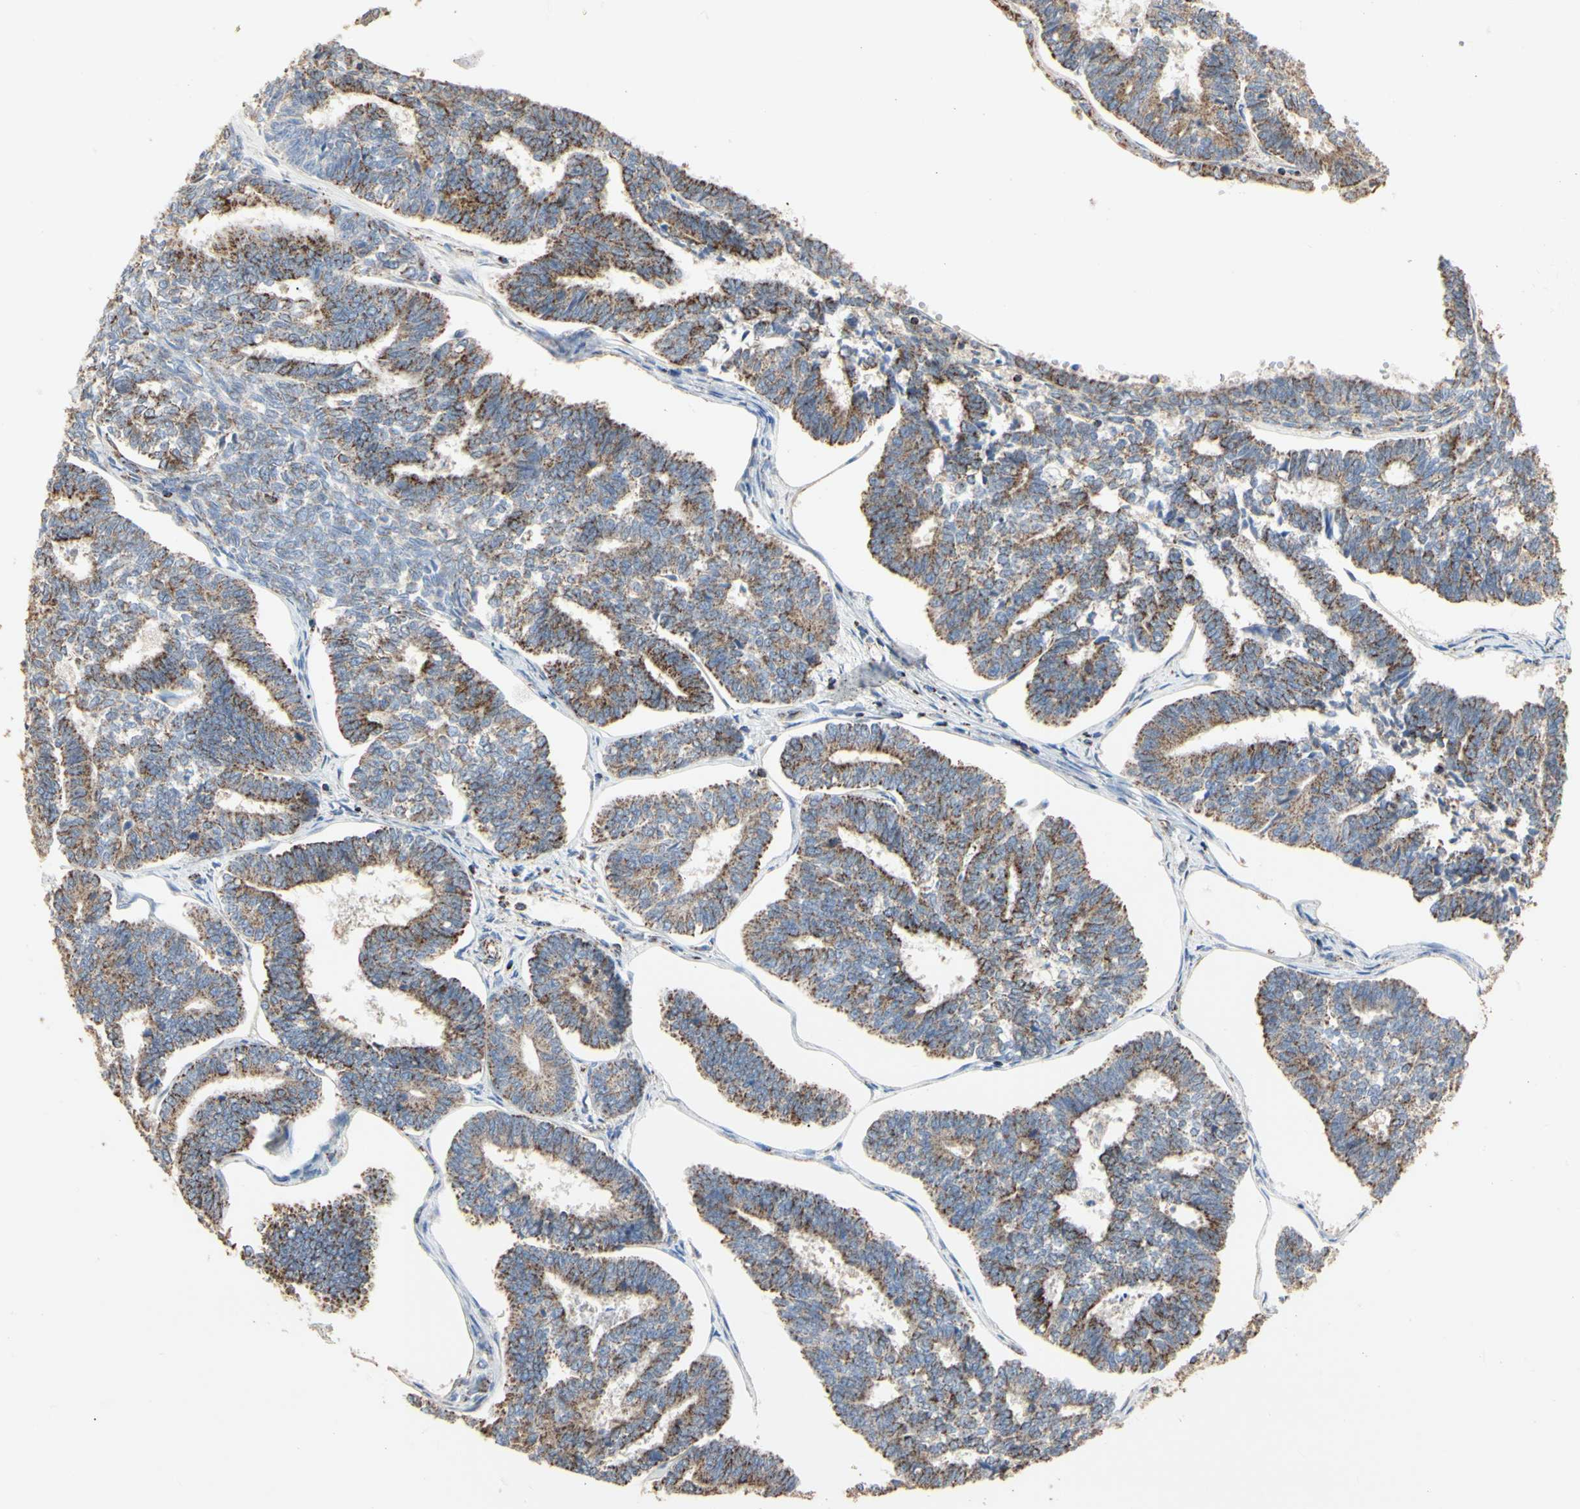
{"staining": {"intensity": "weak", "quantity": "25%-75%", "location": "cytoplasmic/membranous"}, "tissue": "endometrial cancer", "cell_type": "Tumor cells", "image_type": "cancer", "snomed": [{"axis": "morphology", "description": "Adenocarcinoma, NOS"}, {"axis": "topography", "description": "Endometrium"}], "caption": "Tumor cells demonstrate weak cytoplasmic/membranous positivity in about 25%-75% of cells in endometrial cancer.", "gene": "TUBA1A", "patient": {"sex": "female", "age": 75}}